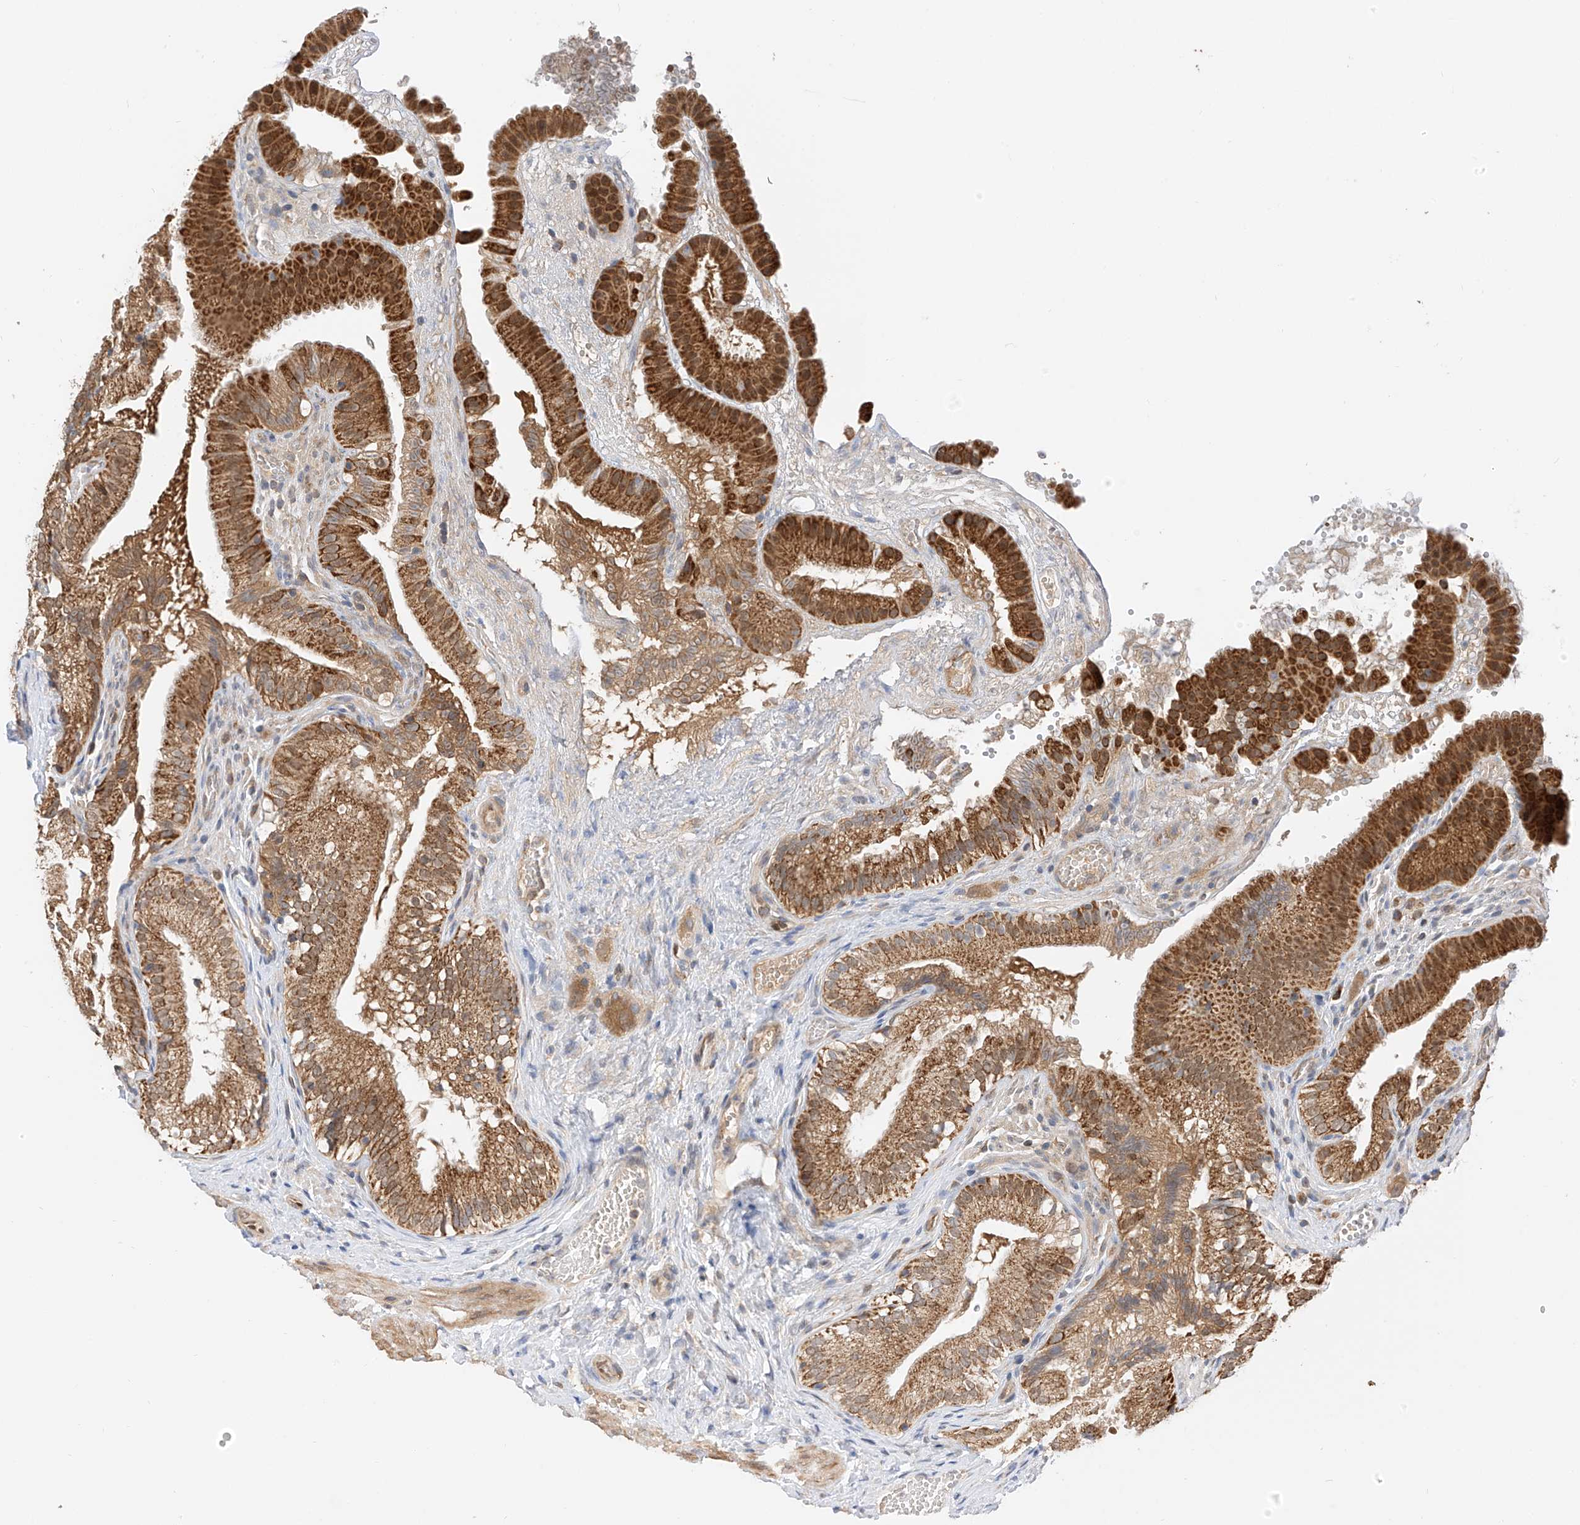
{"staining": {"intensity": "moderate", "quantity": ">75%", "location": "cytoplasmic/membranous"}, "tissue": "gallbladder", "cell_type": "Glandular cells", "image_type": "normal", "snomed": [{"axis": "morphology", "description": "Normal tissue, NOS"}, {"axis": "topography", "description": "Gallbladder"}], "caption": "Protein analysis of normal gallbladder displays moderate cytoplasmic/membranous expression in about >75% of glandular cells. The staining is performed using DAB (3,3'-diaminobenzidine) brown chromogen to label protein expression. The nuclei are counter-stained blue using hematoxylin.", "gene": "PPA2", "patient": {"sex": "female", "age": 30}}